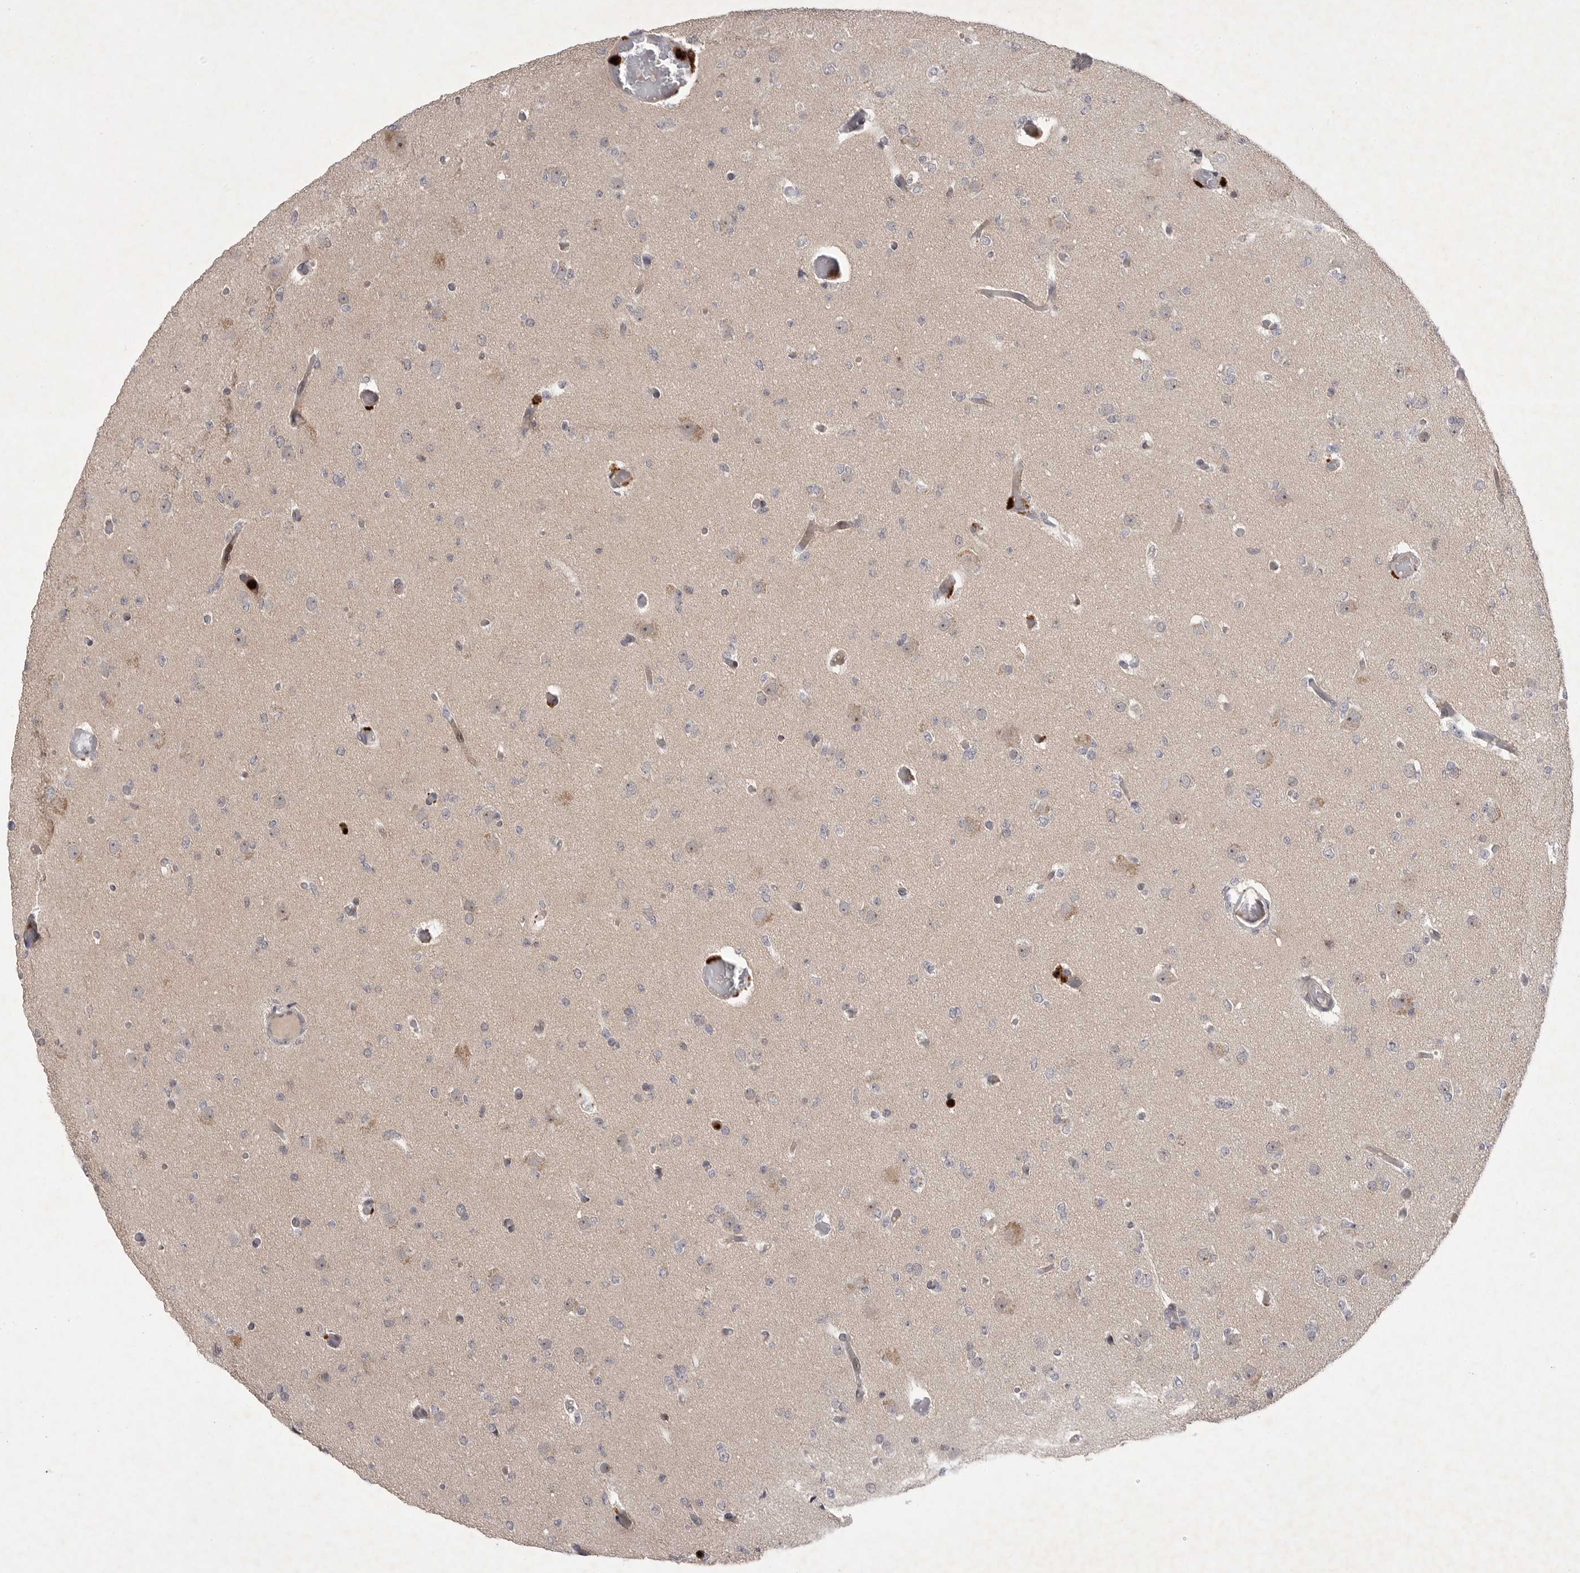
{"staining": {"intensity": "negative", "quantity": "none", "location": "none"}, "tissue": "glioma", "cell_type": "Tumor cells", "image_type": "cancer", "snomed": [{"axis": "morphology", "description": "Glioma, malignant, Low grade"}, {"axis": "topography", "description": "Brain"}], "caption": "Protein analysis of malignant glioma (low-grade) shows no significant positivity in tumor cells.", "gene": "UBE3D", "patient": {"sex": "female", "age": 22}}